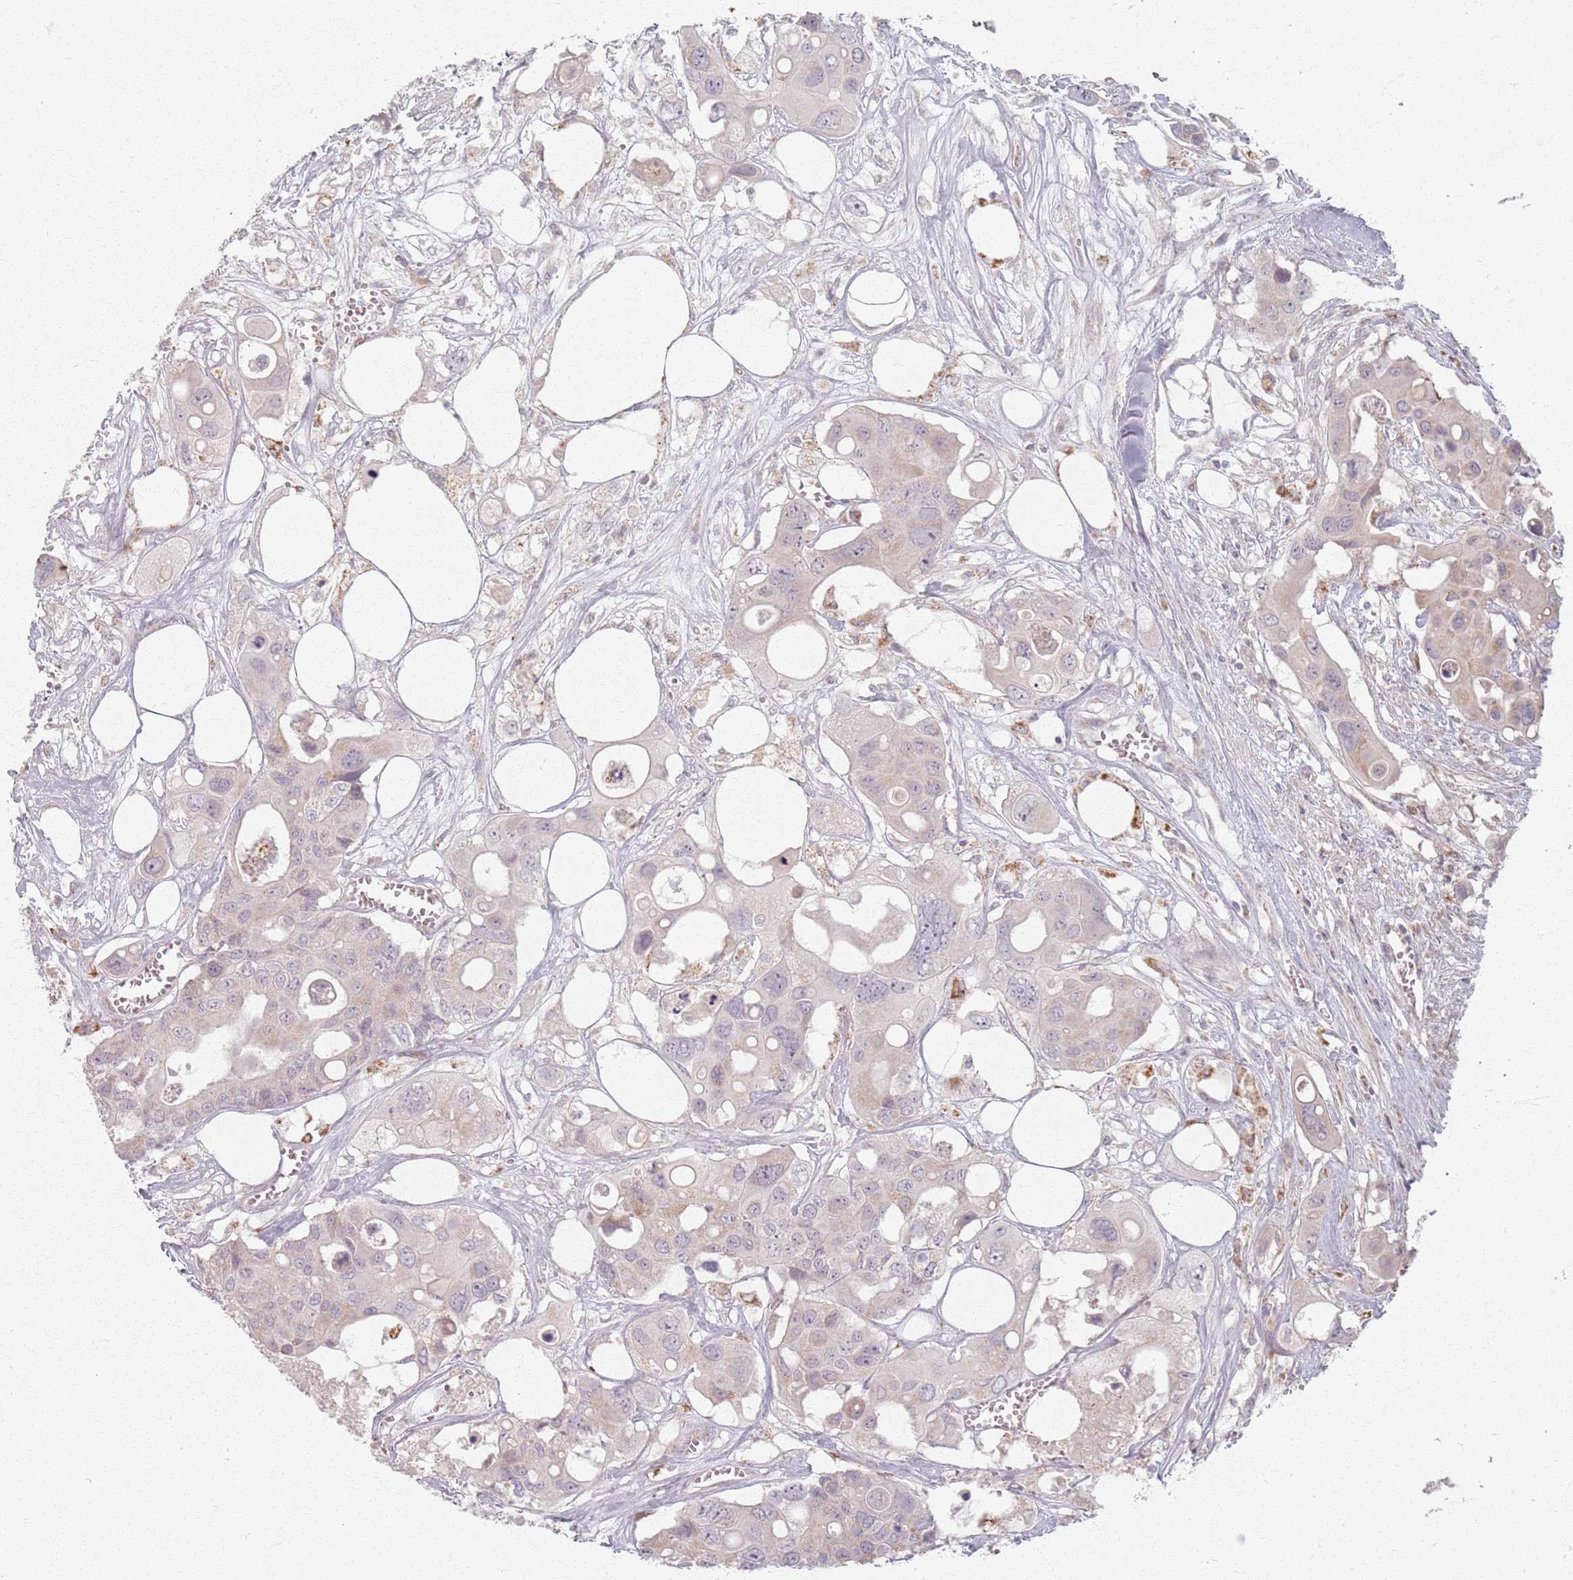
{"staining": {"intensity": "weak", "quantity": "<25%", "location": "cytoplasmic/membranous"}, "tissue": "colorectal cancer", "cell_type": "Tumor cells", "image_type": "cancer", "snomed": [{"axis": "morphology", "description": "Adenocarcinoma, NOS"}, {"axis": "topography", "description": "Colon"}], "caption": "High magnification brightfield microscopy of colorectal cancer stained with DAB (brown) and counterstained with hematoxylin (blue): tumor cells show no significant expression.", "gene": "PKD2L2", "patient": {"sex": "male", "age": 77}}